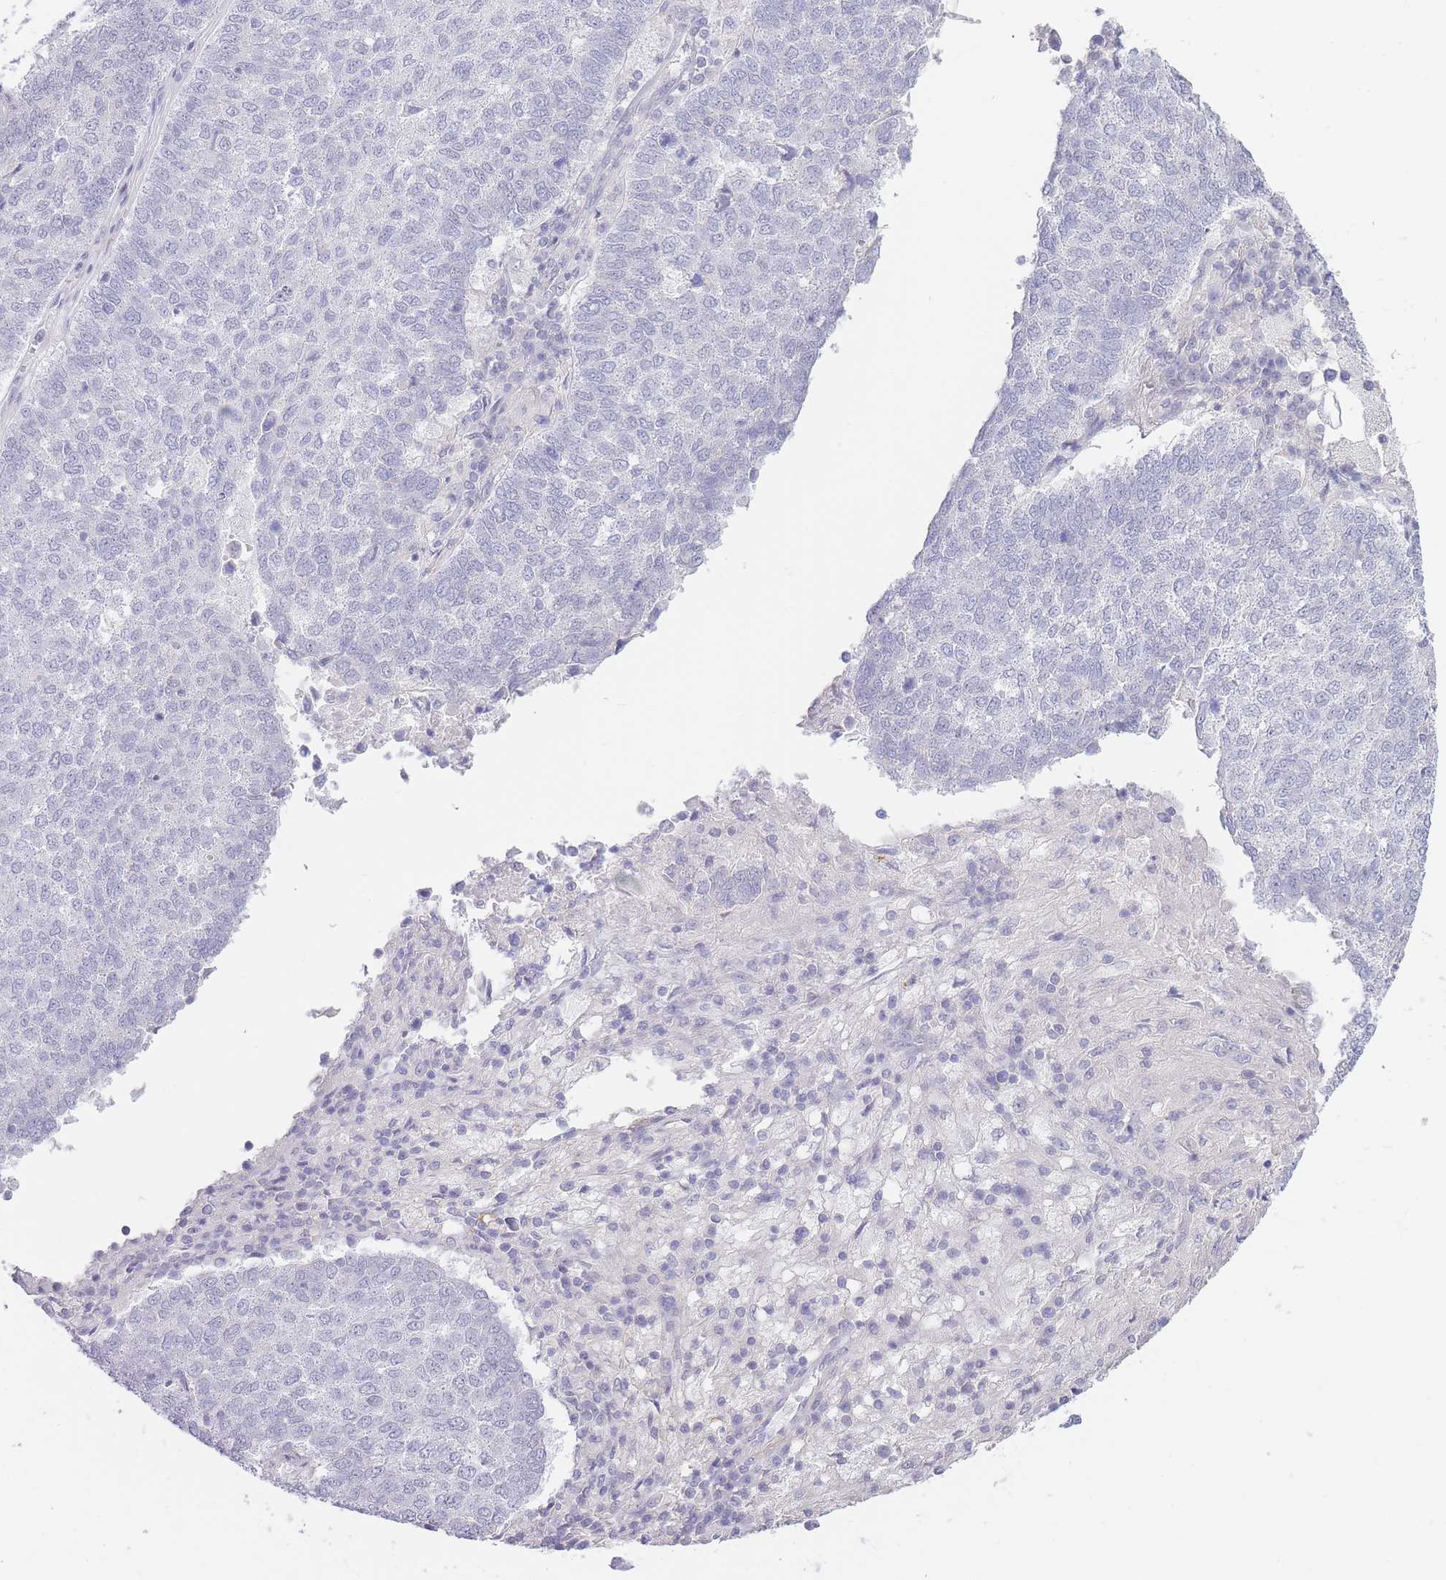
{"staining": {"intensity": "negative", "quantity": "none", "location": "none"}, "tissue": "lung cancer", "cell_type": "Tumor cells", "image_type": "cancer", "snomed": [{"axis": "morphology", "description": "Squamous cell carcinoma, NOS"}, {"axis": "topography", "description": "Lung"}], "caption": "This histopathology image is of lung cancer stained with IHC to label a protein in brown with the nuclei are counter-stained blue. There is no positivity in tumor cells. The staining is performed using DAB (3,3'-diaminobenzidine) brown chromogen with nuclei counter-stained in using hematoxylin.", "gene": "ASAP3", "patient": {"sex": "male", "age": 73}}